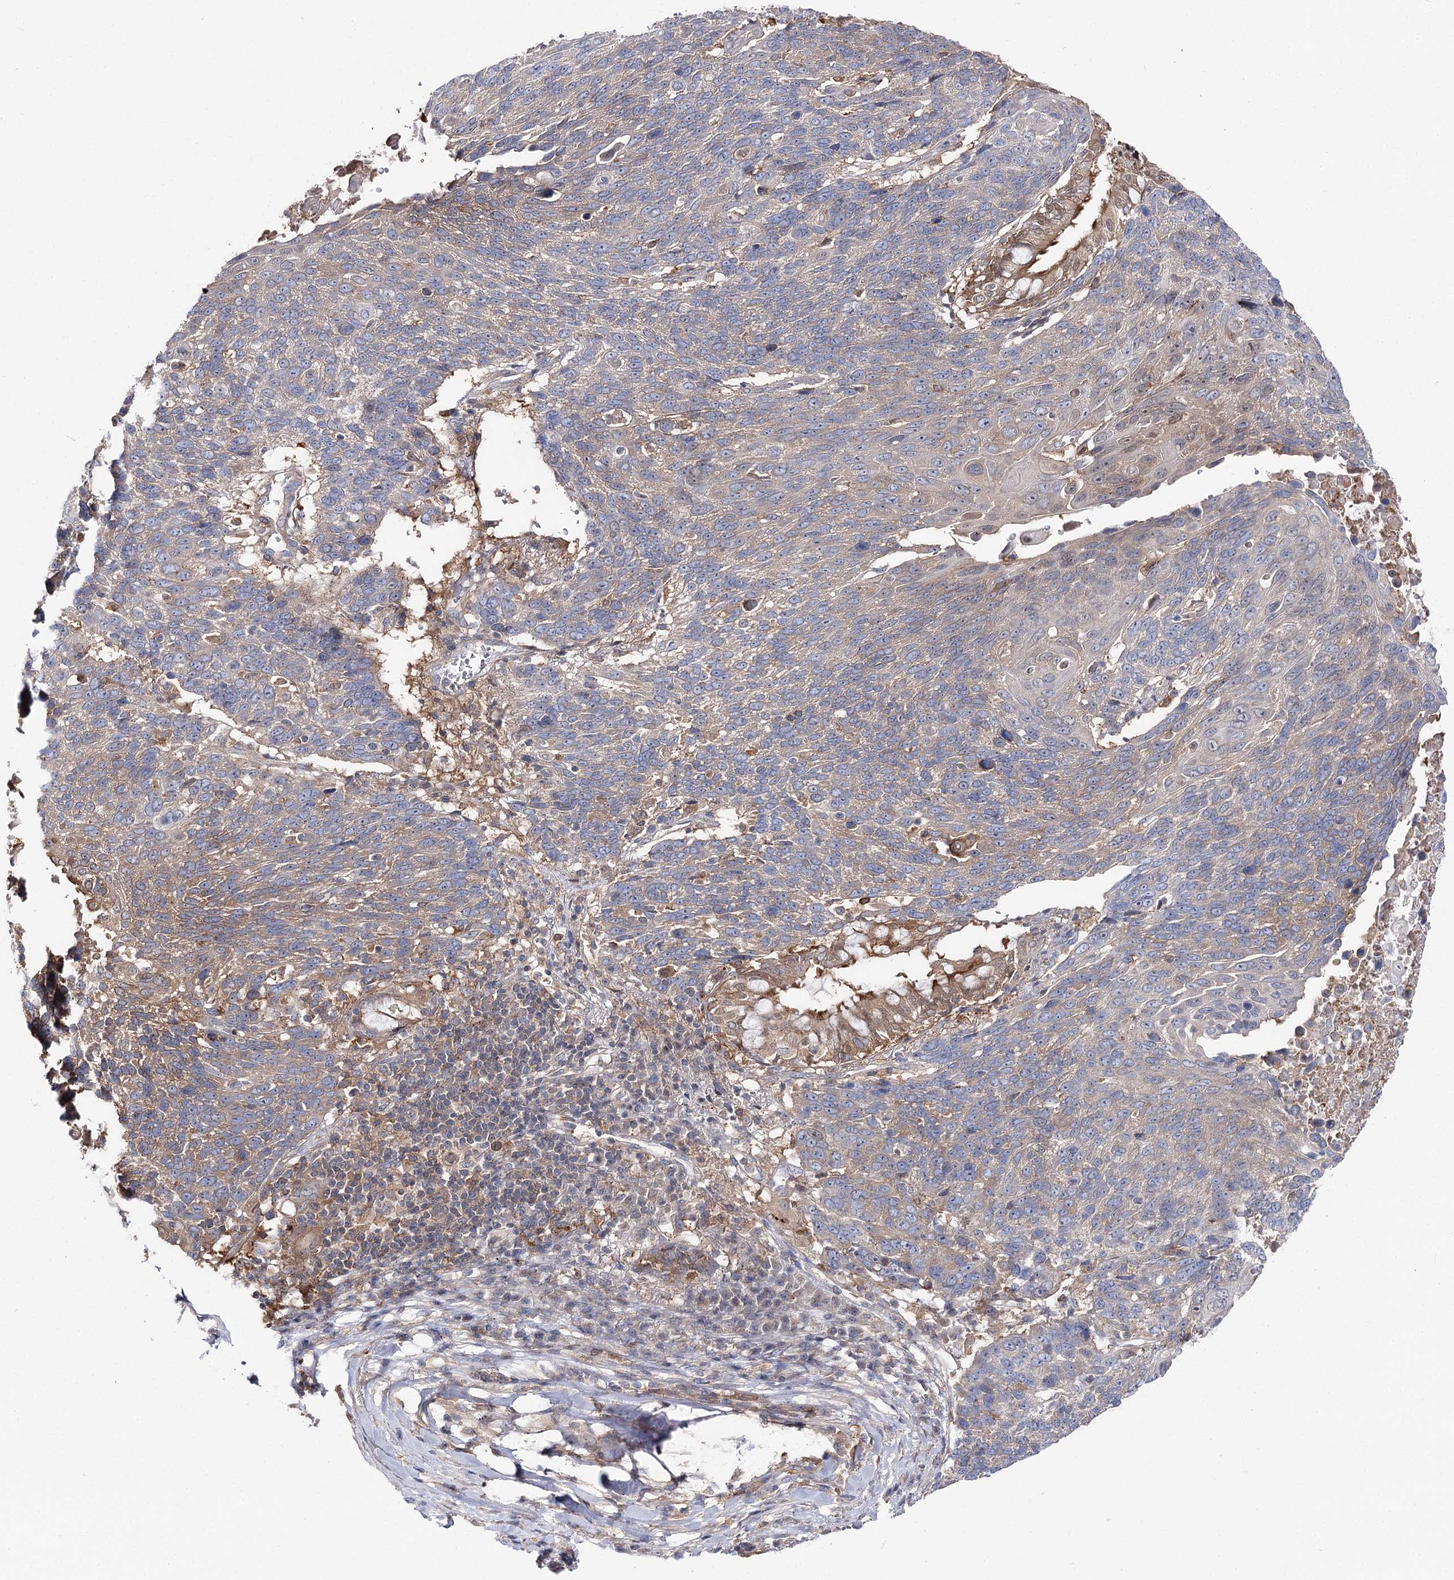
{"staining": {"intensity": "weak", "quantity": "<25%", "location": "cytoplasmic/membranous"}, "tissue": "lung cancer", "cell_type": "Tumor cells", "image_type": "cancer", "snomed": [{"axis": "morphology", "description": "Squamous cell carcinoma, NOS"}, {"axis": "topography", "description": "Lung"}], "caption": "High power microscopy micrograph of an IHC image of squamous cell carcinoma (lung), revealing no significant expression in tumor cells.", "gene": "UGP2", "patient": {"sex": "male", "age": 66}}